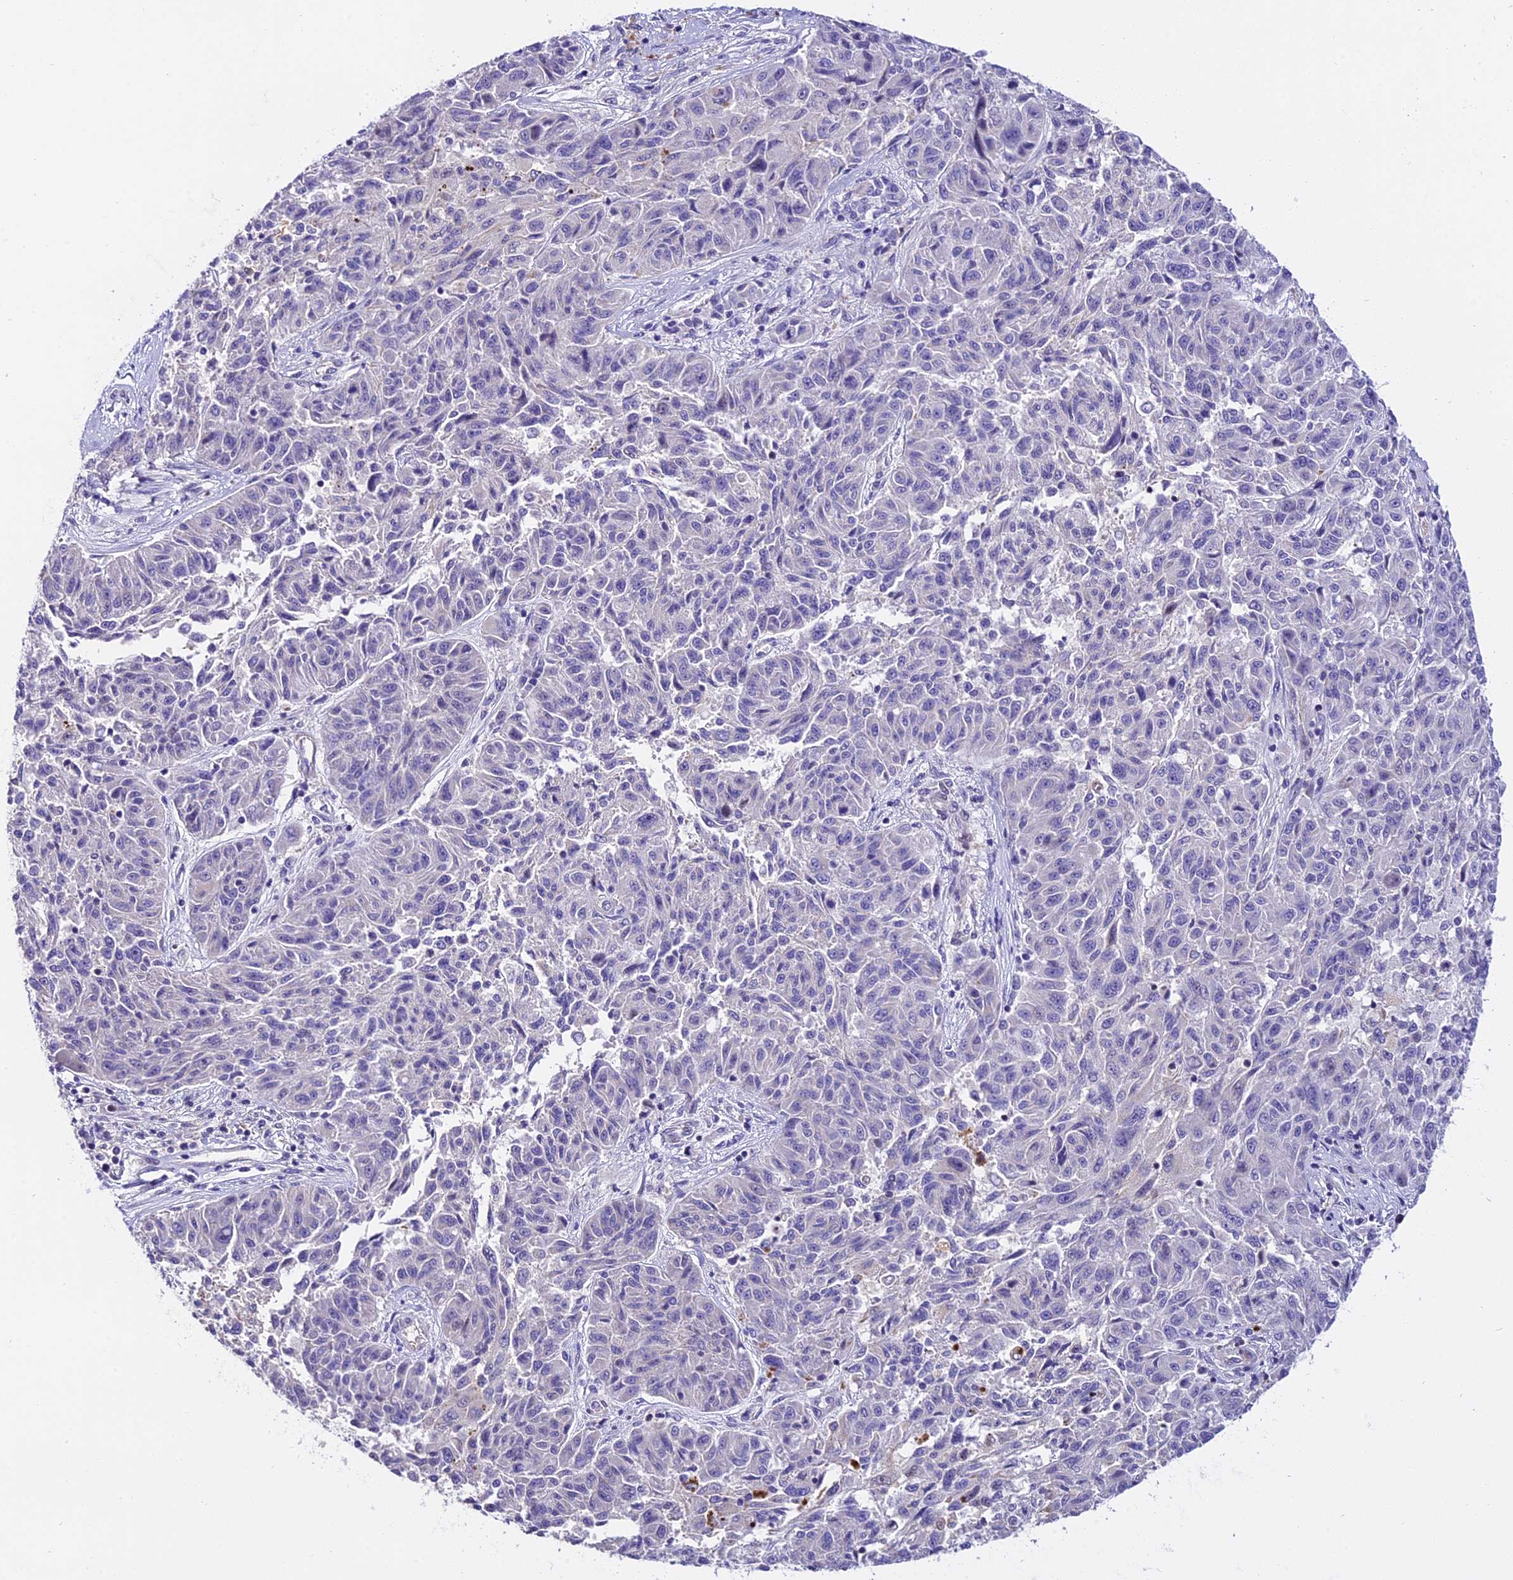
{"staining": {"intensity": "negative", "quantity": "none", "location": "none"}, "tissue": "melanoma", "cell_type": "Tumor cells", "image_type": "cancer", "snomed": [{"axis": "morphology", "description": "Malignant melanoma, NOS"}, {"axis": "topography", "description": "Skin"}], "caption": "This is a micrograph of immunohistochemistry (IHC) staining of malignant melanoma, which shows no staining in tumor cells.", "gene": "MAP3K7CL", "patient": {"sex": "male", "age": 53}}